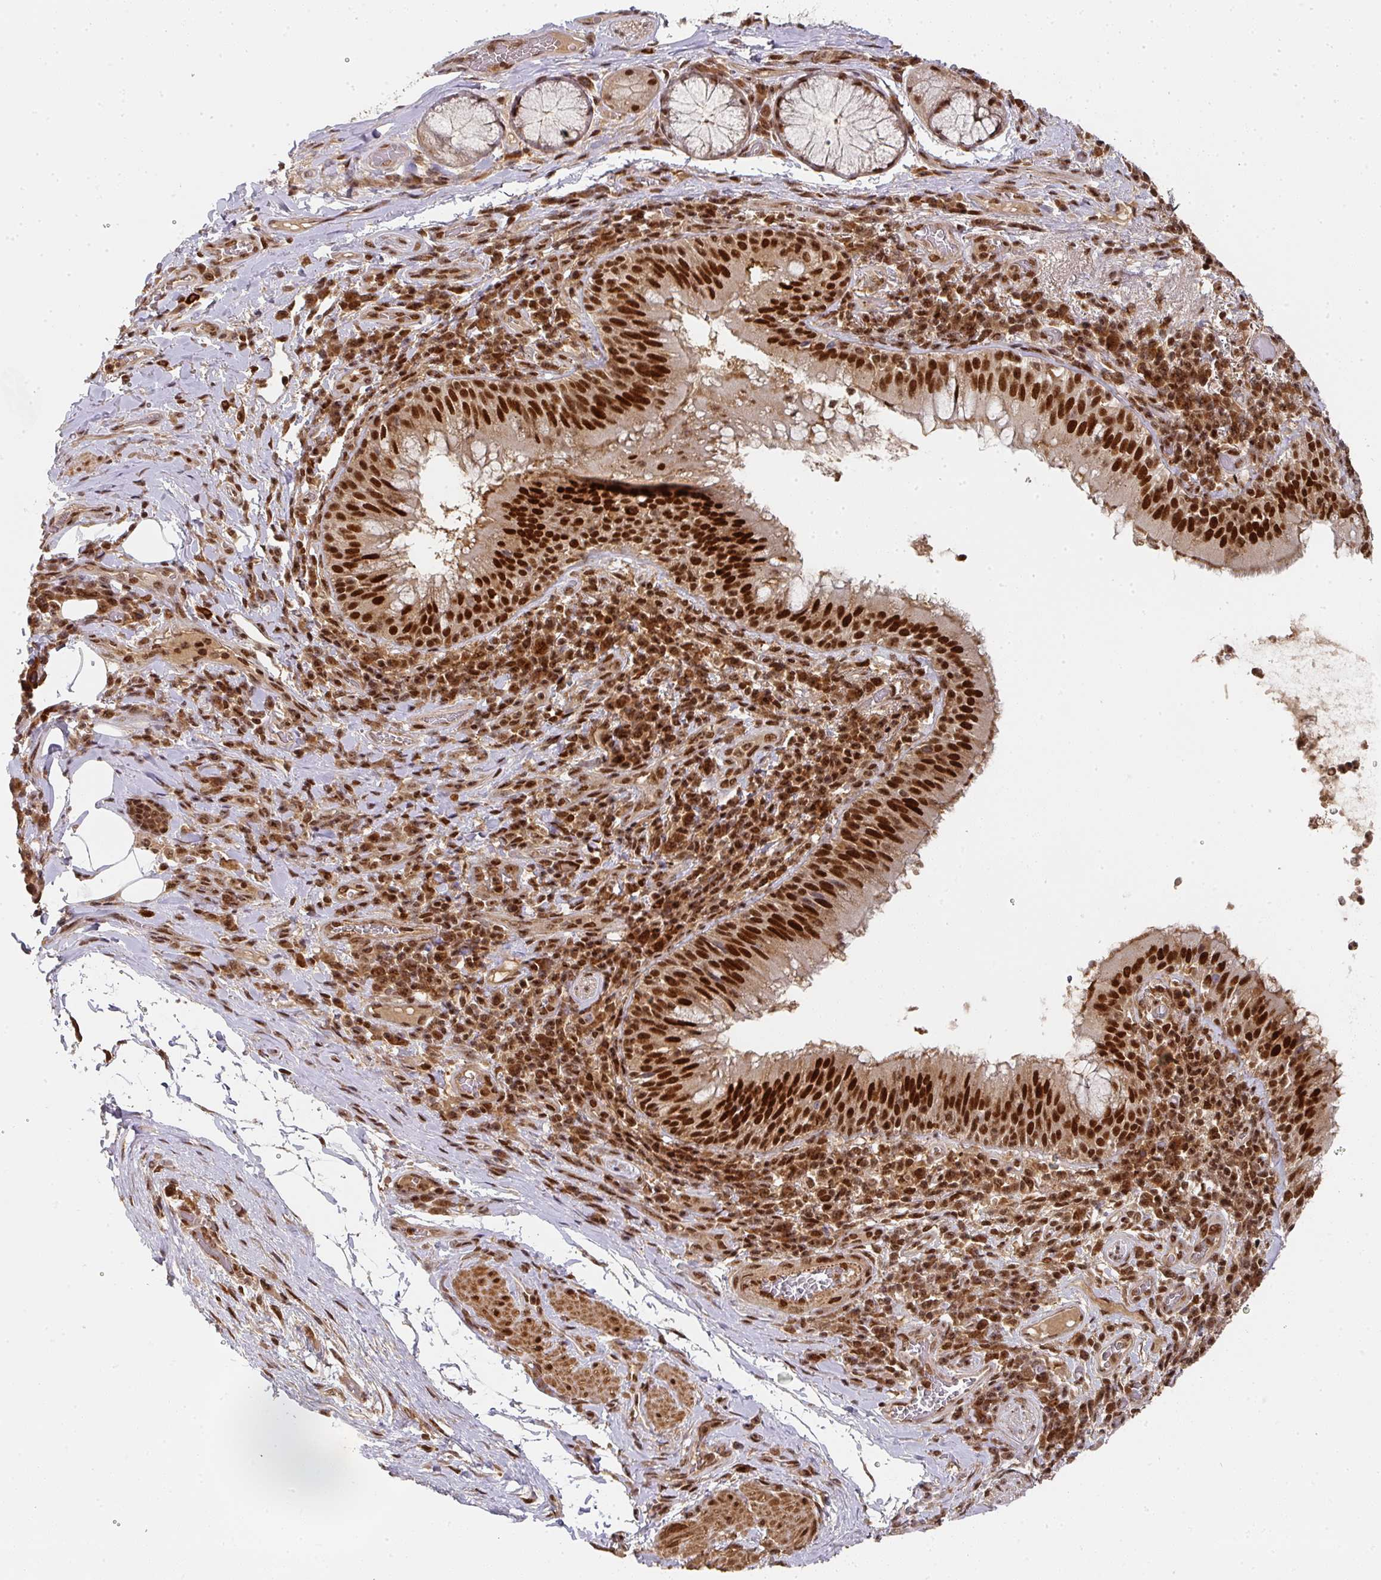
{"staining": {"intensity": "strong", "quantity": ">75%", "location": "nuclear"}, "tissue": "bronchus", "cell_type": "Respiratory epithelial cells", "image_type": "normal", "snomed": [{"axis": "morphology", "description": "Normal tissue, NOS"}, {"axis": "topography", "description": "Cartilage tissue"}, {"axis": "topography", "description": "Bronchus"}], "caption": "A histopathology image of human bronchus stained for a protein shows strong nuclear brown staining in respiratory epithelial cells. The protein of interest is shown in brown color, while the nuclei are stained blue.", "gene": "DIDO1", "patient": {"sex": "male", "age": 56}}